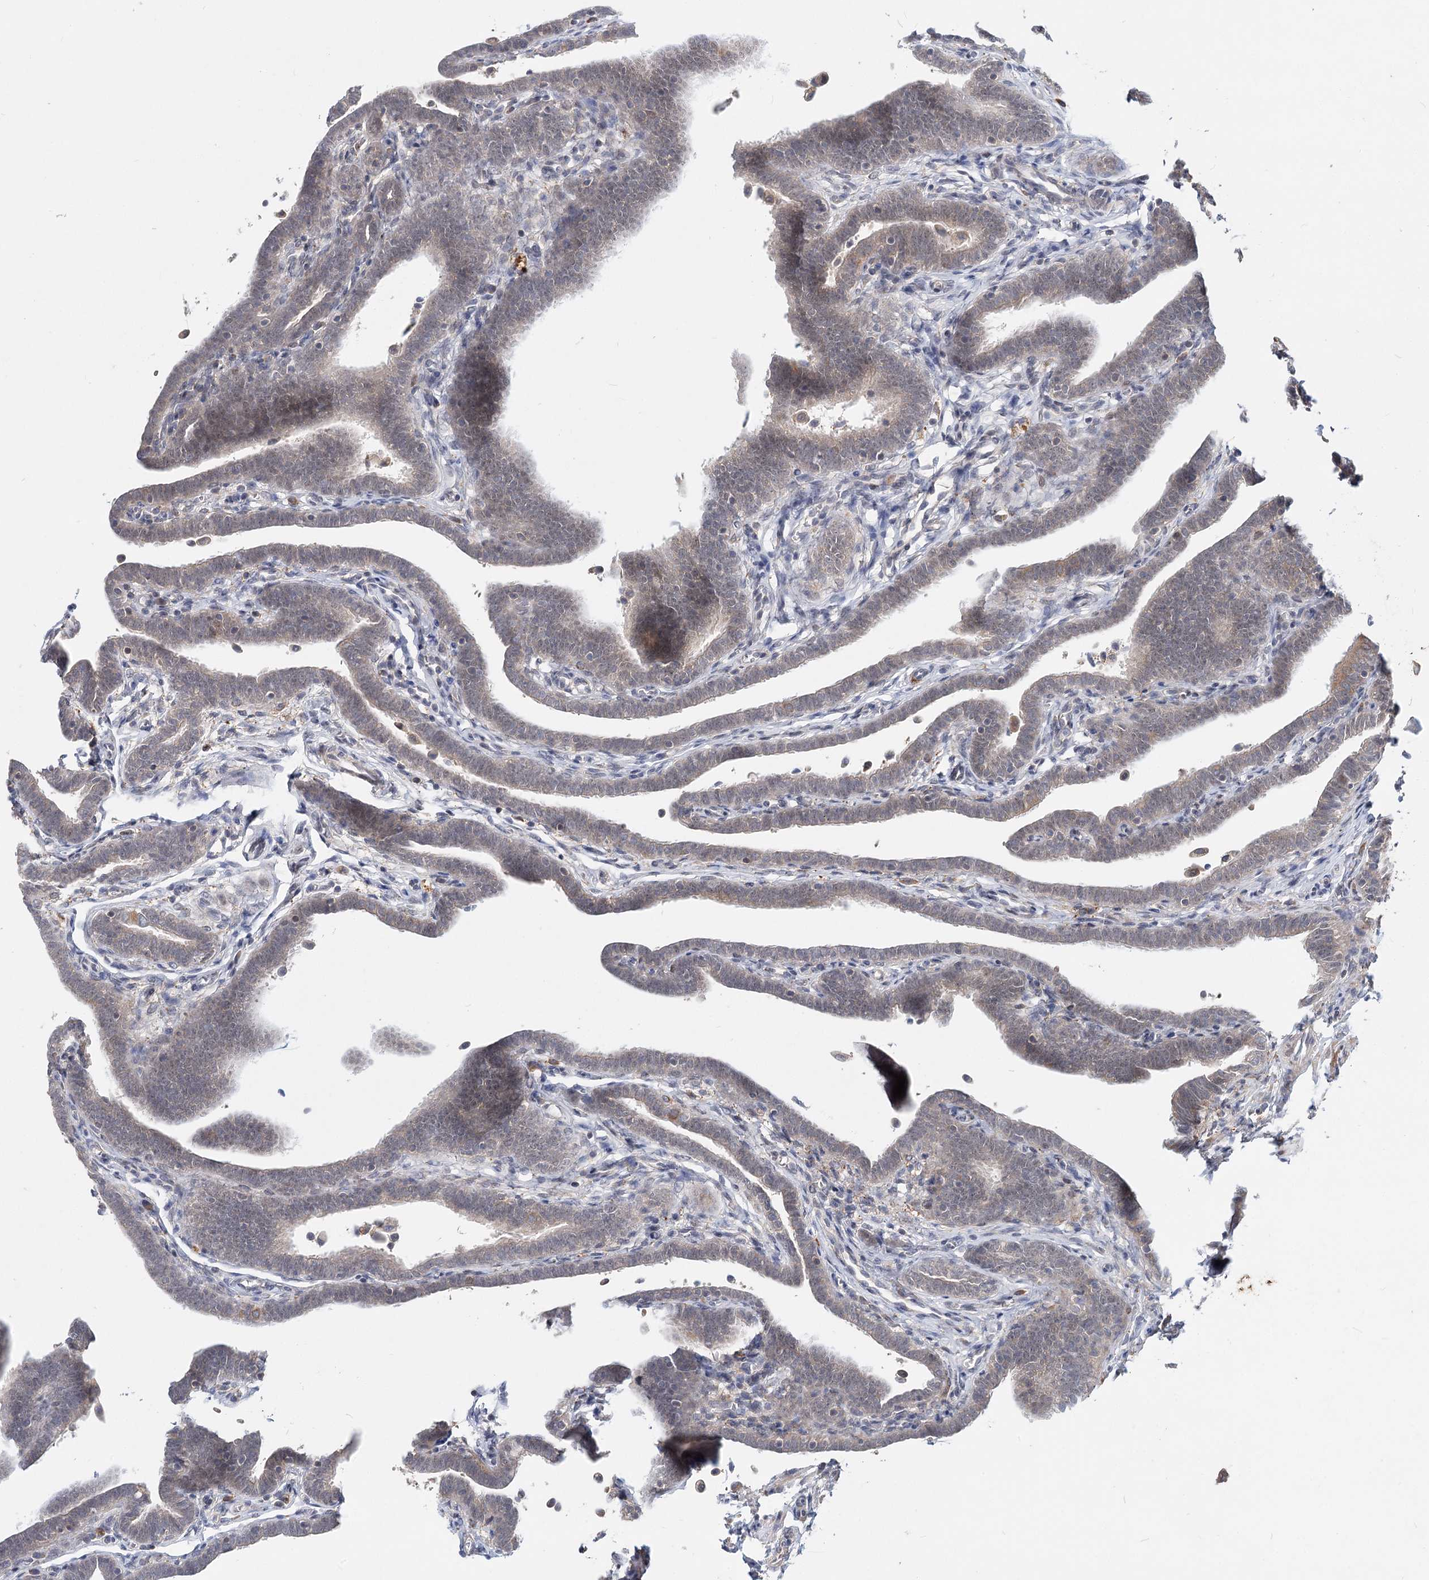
{"staining": {"intensity": "moderate", "quantity": "25%-75%", "location": "cytoplasmic/membranous"}, "tissue": "fallopian tube", "cell_type": "Glandular cells", "image_type": "normal", "snomed": [{"axis": "morphology", "description": "Normal tissue, NOS"}, {"axis": "topography", "description": "Fallopian tube"}], "caption": "The immunohistochemical stain labels moderate cytoplasmic/membranous expression in glandular cells of normal fallopian tube. Nuclei are stained in blue.", "gene": "AP3B1", "patient": {"sex": "female", "age": 36}}